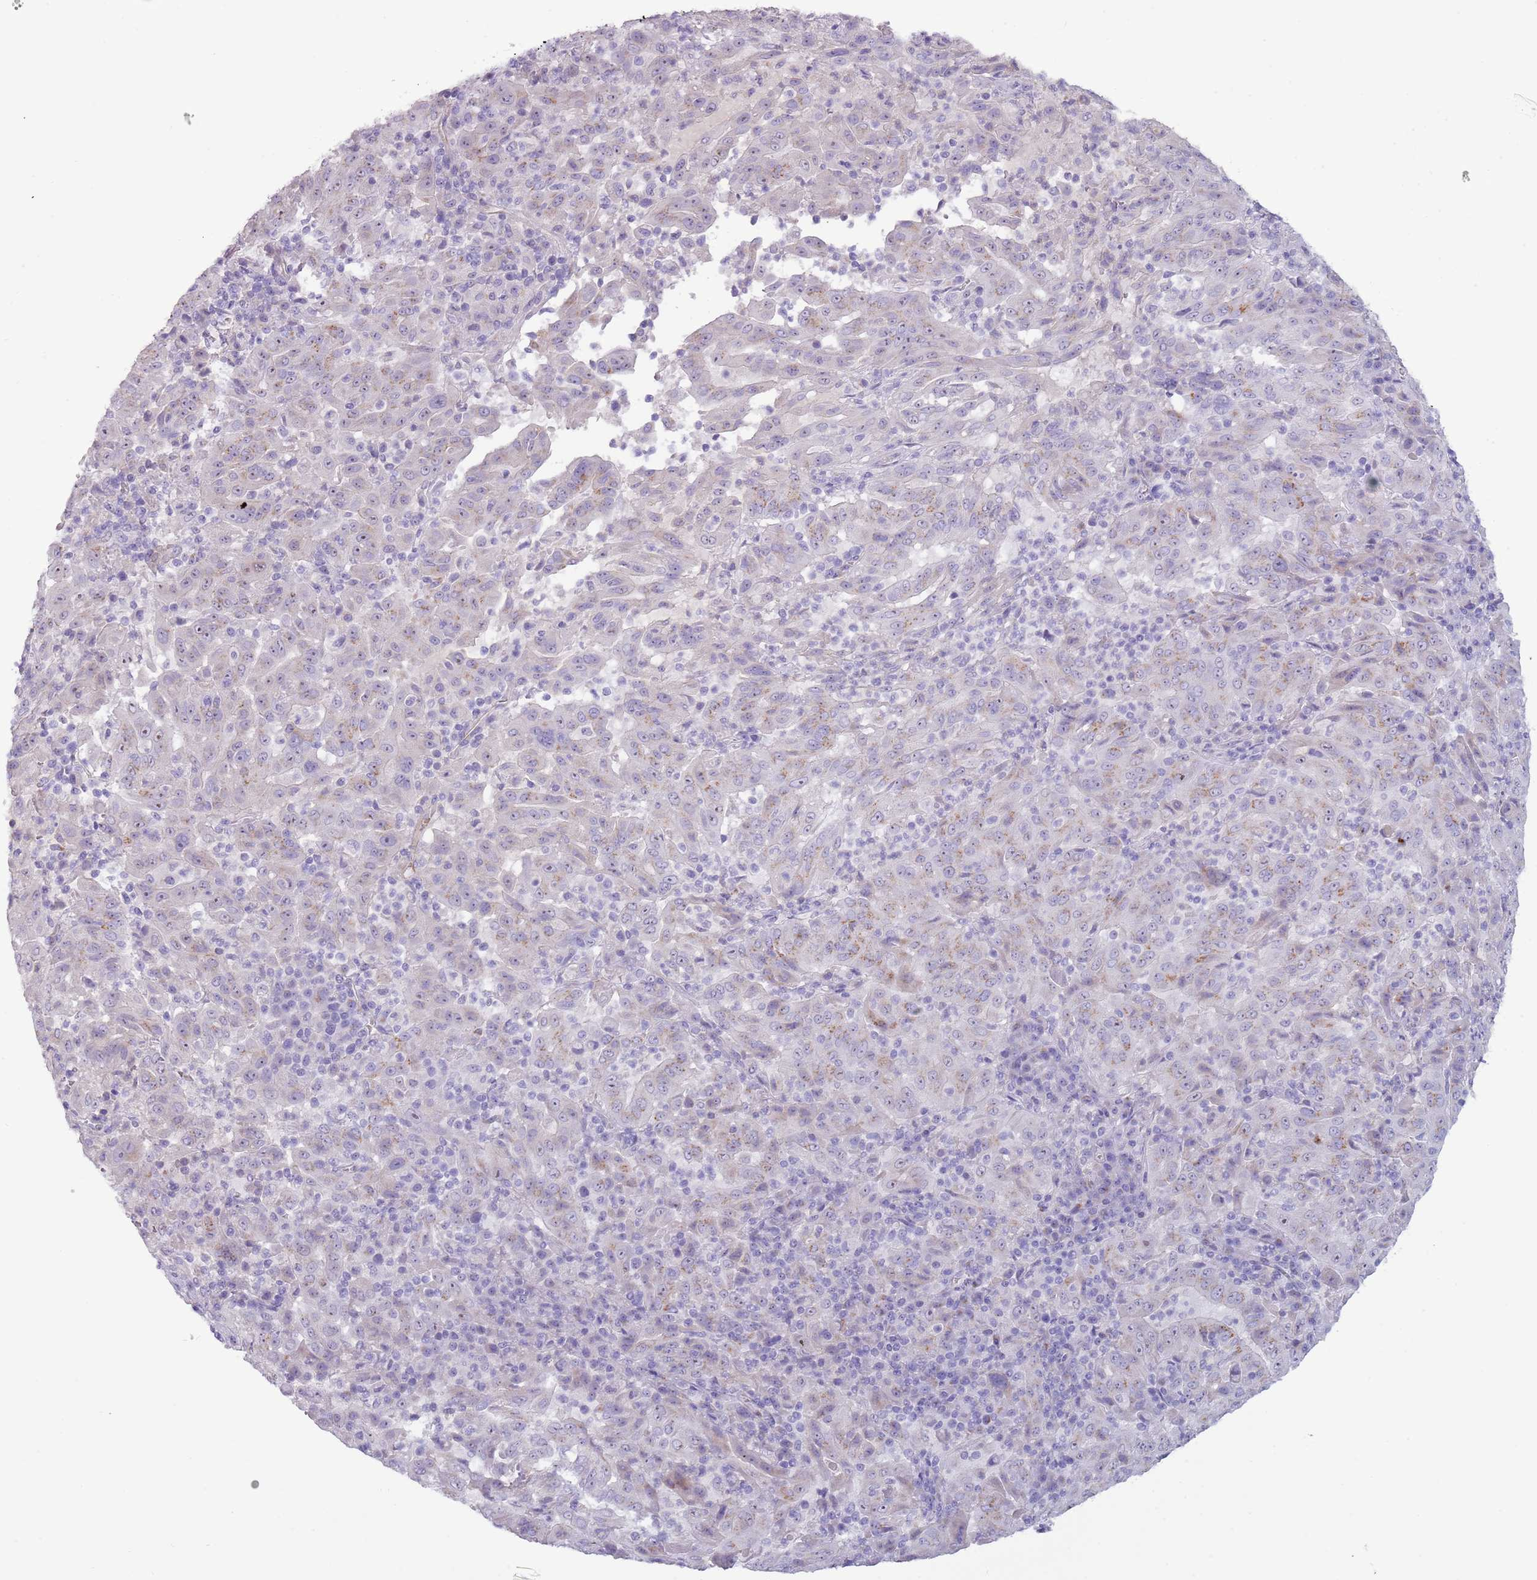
{"staining": {"intensity": "weak", "quantity": "<25%", "location": "cytoplasmic/membranous"}, "tissue": "pancreatic cancer", "cell_type": "Tumor cells", "image_type": "cancer", "snomed": [{"axis": "morphology", "description": "Adenocarcinoma, NOS"}, {"axis": "topography", "description": "Pancreas"}], "caption": "The immunohistochemistry photomicrograph has no significant expression in tumor cells of pancreatic cancer (adenocarcinoma) tissue.", "gene": "NBPF6", "patient": {"sex": "male", "age": 63}}